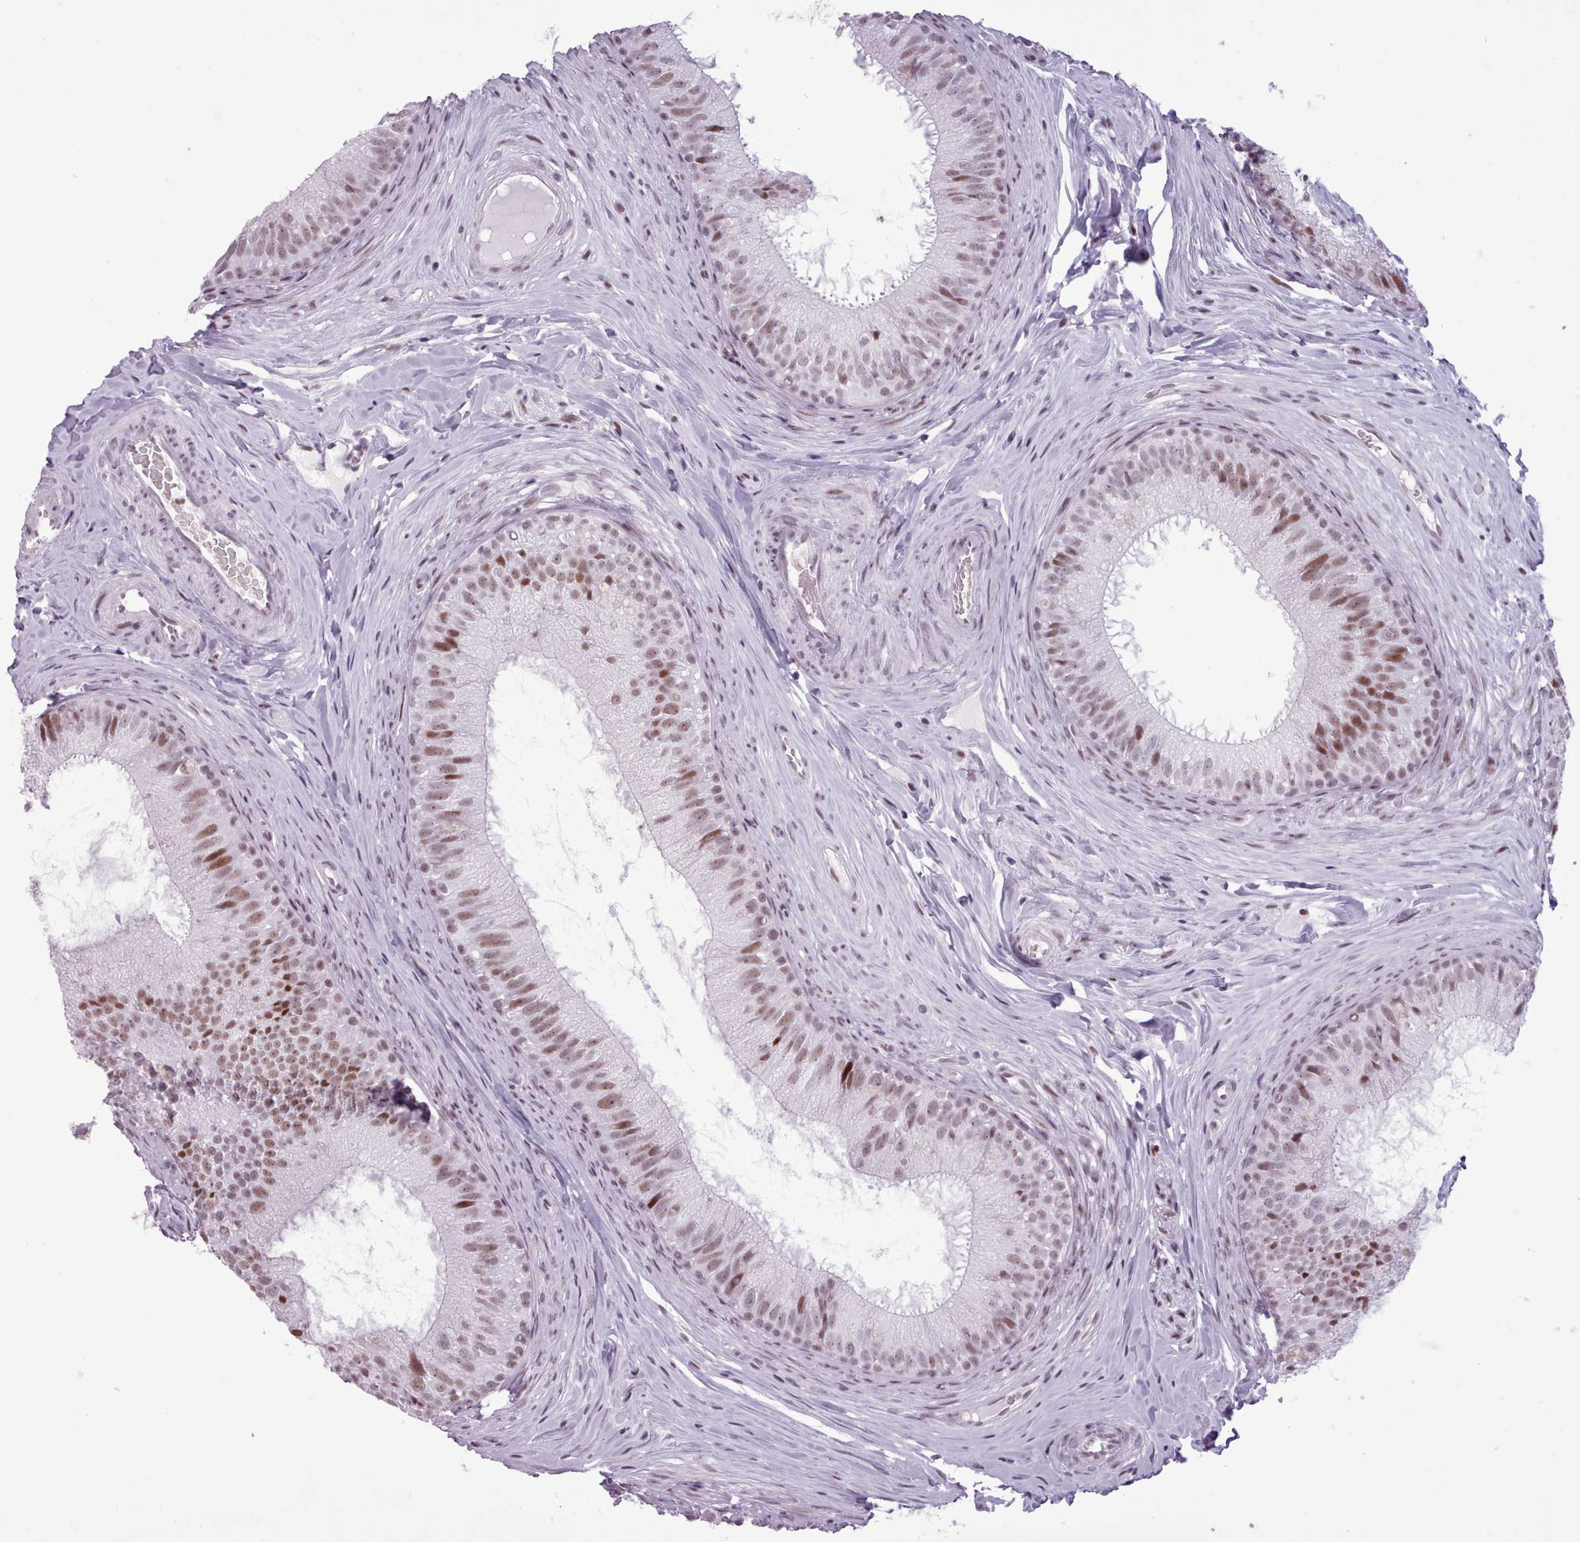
{"staining": {"intensity": "moderate", "quantity": ">75%", "location": "nuclear"}, "tissue": "epididymis", "cell_type": "Glandular cells", "image_type": "normal", "snomed": [{"axis": "morphology", "description": "Normal tissue, NOS"}, {"axis": "topography", "description": "Epididymis"}], "caption": "Human epididymis stained with a brown dye demonstrates moderate nuclear positive positivity in approximately >75% of glandular cells.", "gene": "SRSF4", "patient": {"sex": "male", "age": 34}}